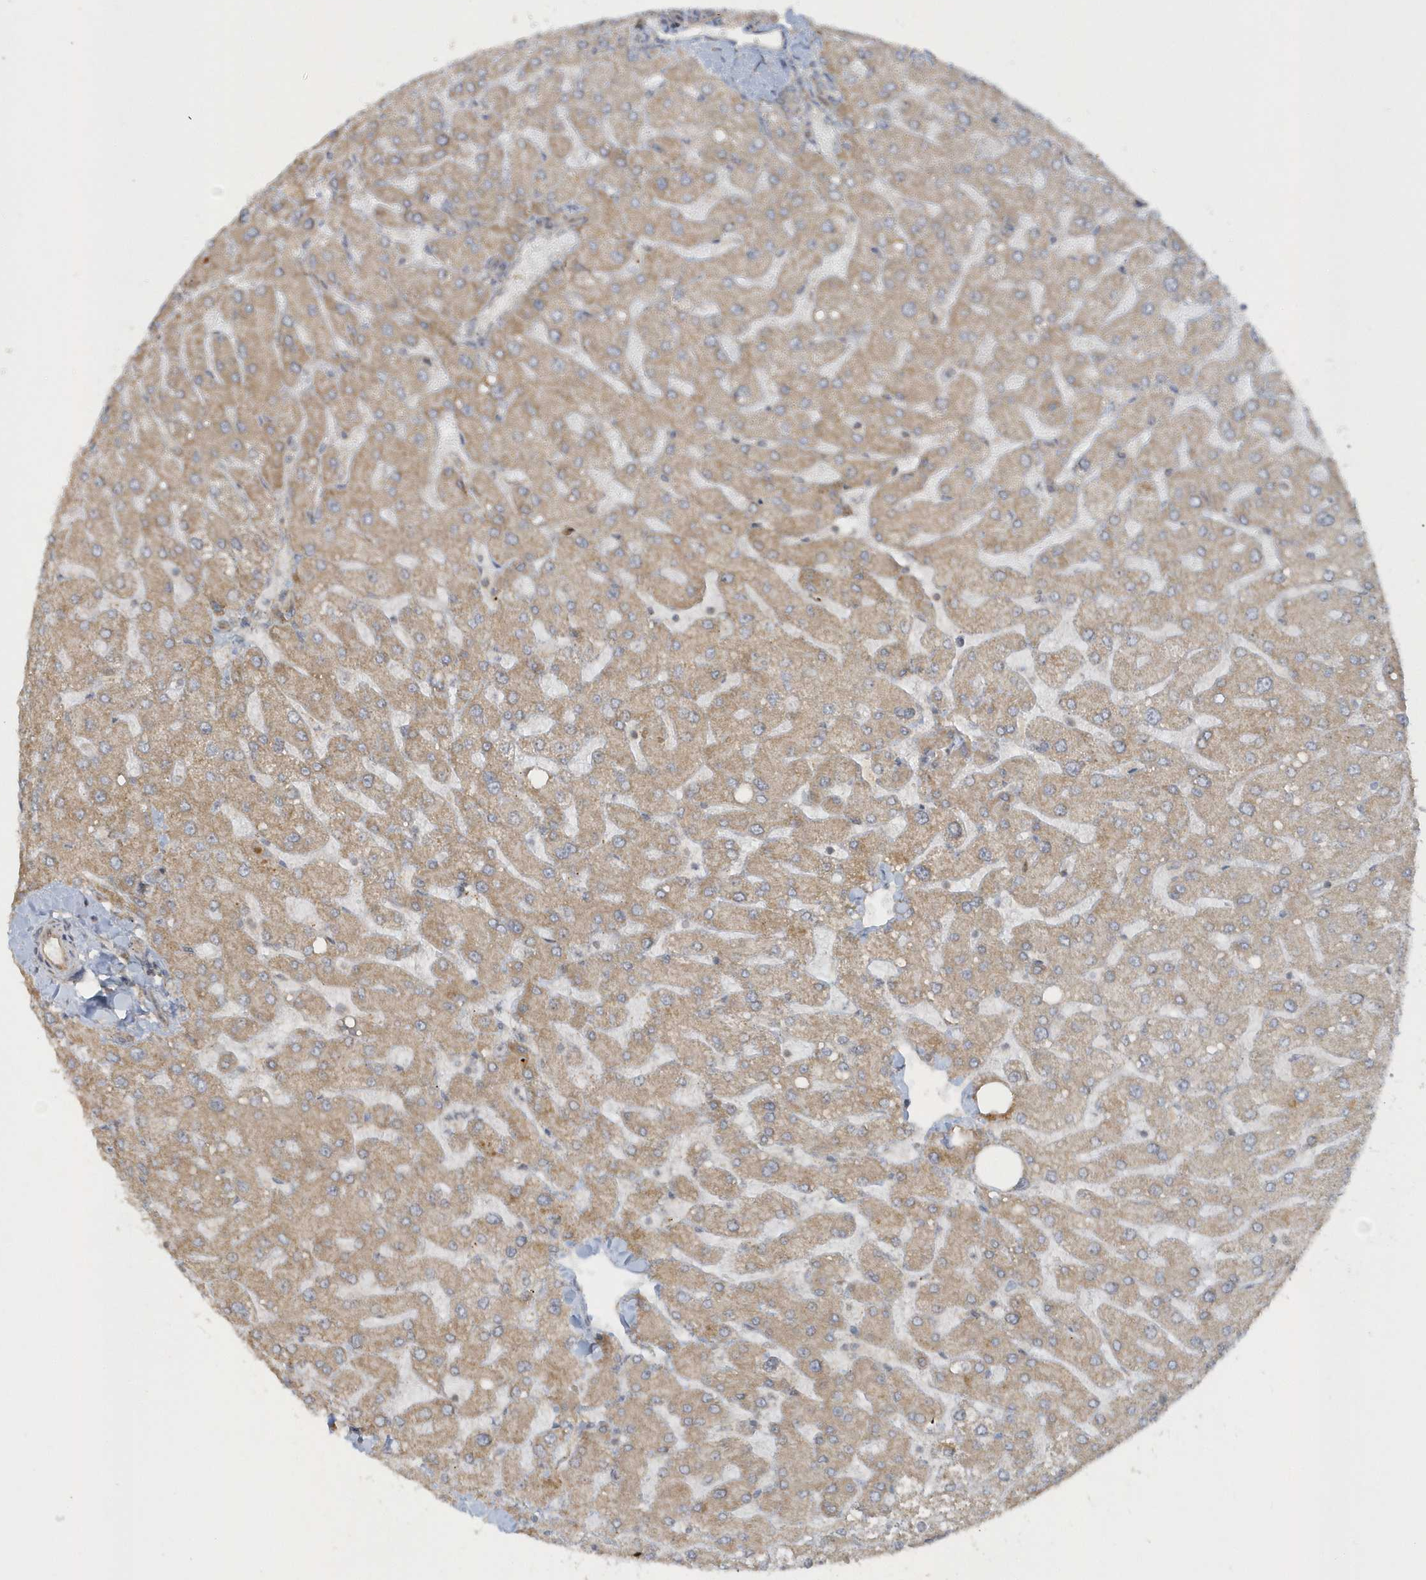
{"staining": {"intensity": "weak", "quantity": ">75%", "location": "cytoplasmic/membranous"}, "tissue": "liver", "cell_type": "Cholangiocytes", "image_type": "normal", "snomed": [{"axis": "morphology", "description": "Normal tissue, NOS"}, {"axis": "topography", "description": "Liver"}], "caption": "Immunohistochemistry staining of normal liver, which shows low levels of weak cytoplasmic/membranous positivity in about >75% of cholangiocytes indicating weak cytoplasmic/membranous protein positivity. The staining was performed using DAB (3,3'-diaminobenzidine) (brown) for protein detection and nuclei were counterstained in hematoxylin (blue).", "gene": "STIM2", "patient": {"sex": "male", "age": 55}}